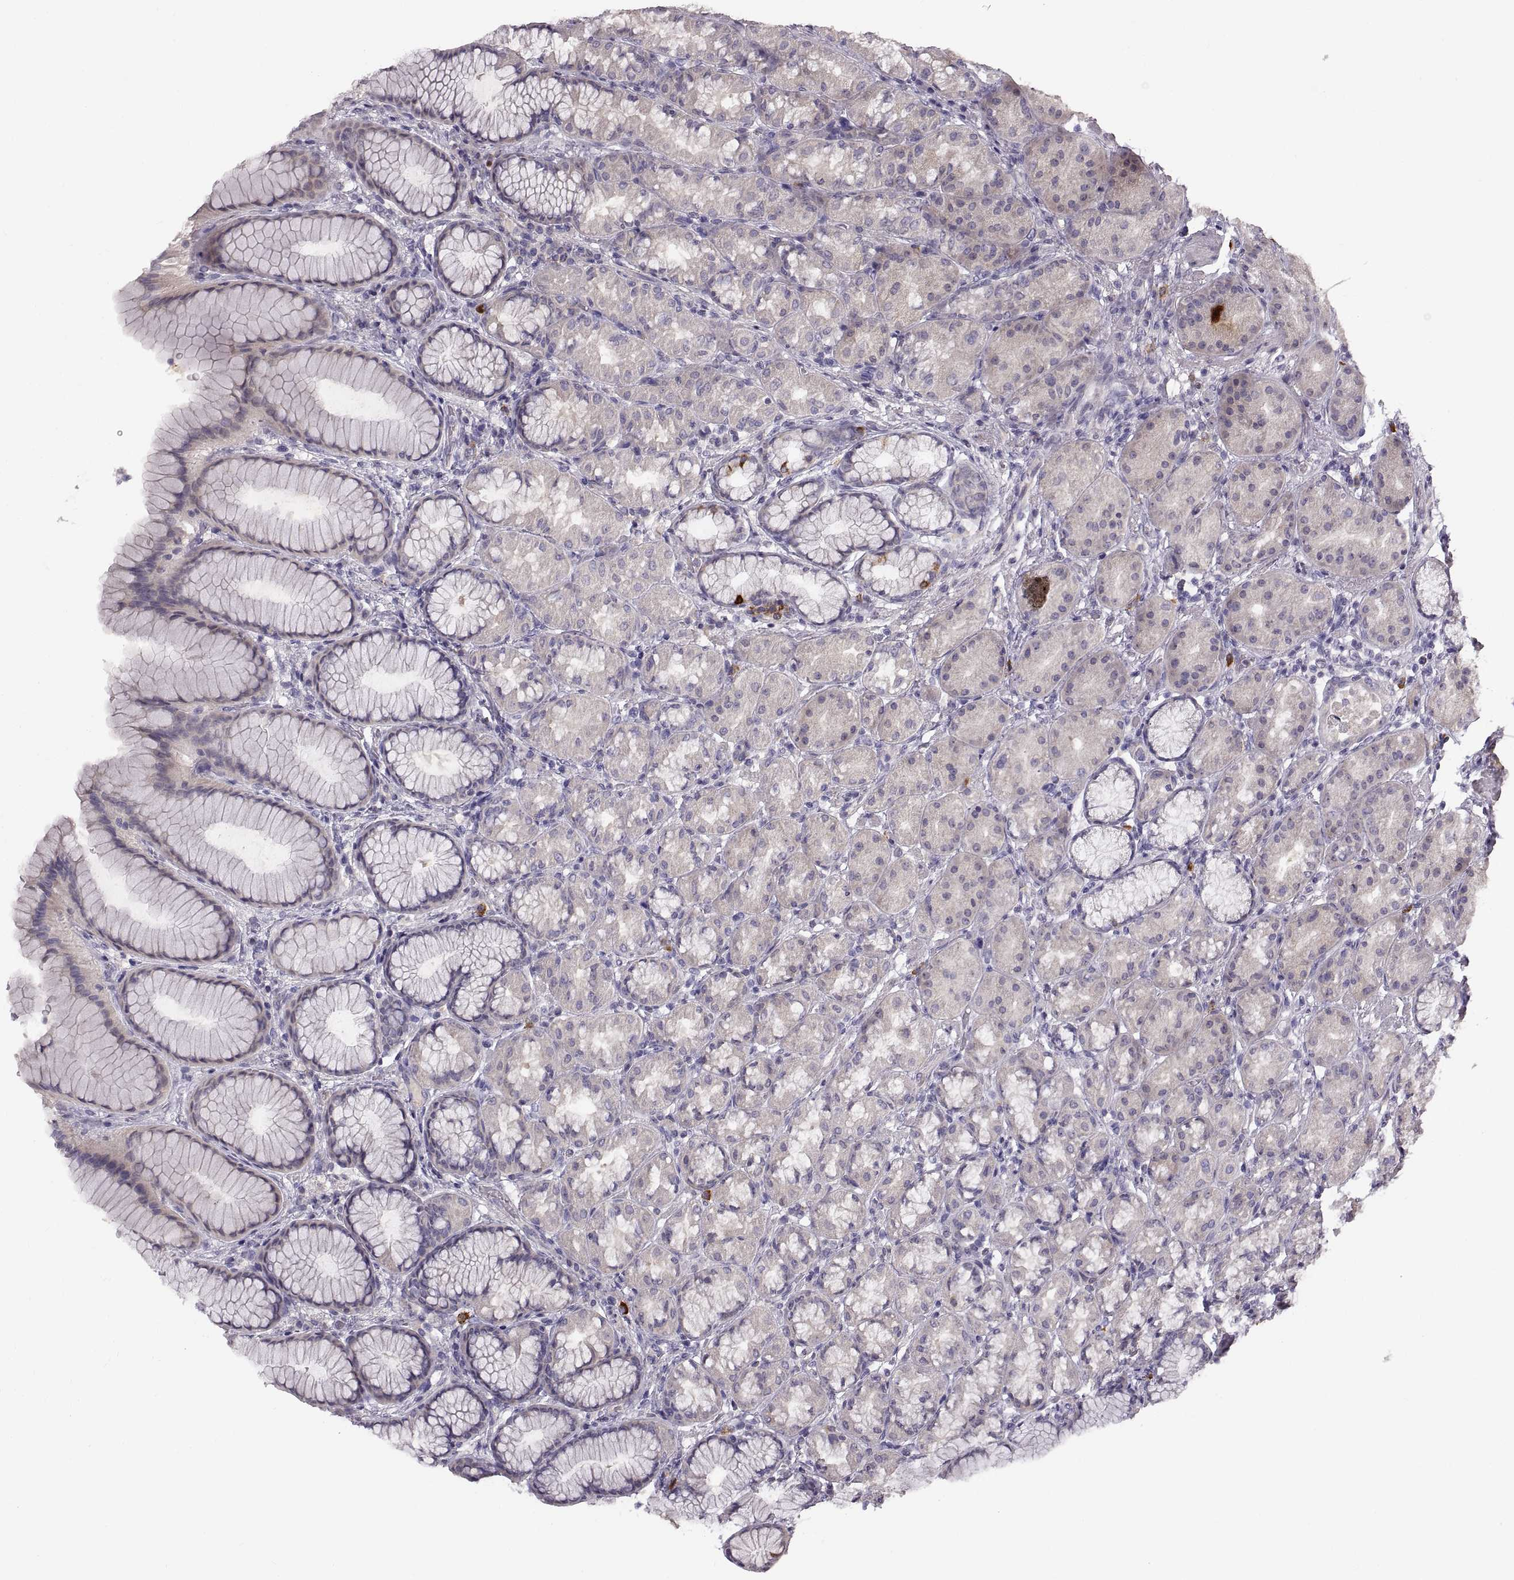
{"staining": {"intensity": "negative", "quantity": "none", "location": "none"}, "tissue": "stomach", "cell_type": "Glandular cells", "image_type": "normal", "snomed": [{"axis": "morphology", "description": "Normal tissue, NOS"}, {"axis": "morphology", "description": "Adenocarcinoma, NOS"}, {"axis": "topography", "description": "Stomach"}], "caption": "The micrograph exhibits no significant expression in glandular cells of stomach. (Stains: DAB (3,3'-diaminobenzidine) immunohistochemistry with hematoxylin counter stain, Microscopy: brightfield microscopy at high magnification).", "gene": "WFDC8", "patient": {"sex": "female", "age": 79}}